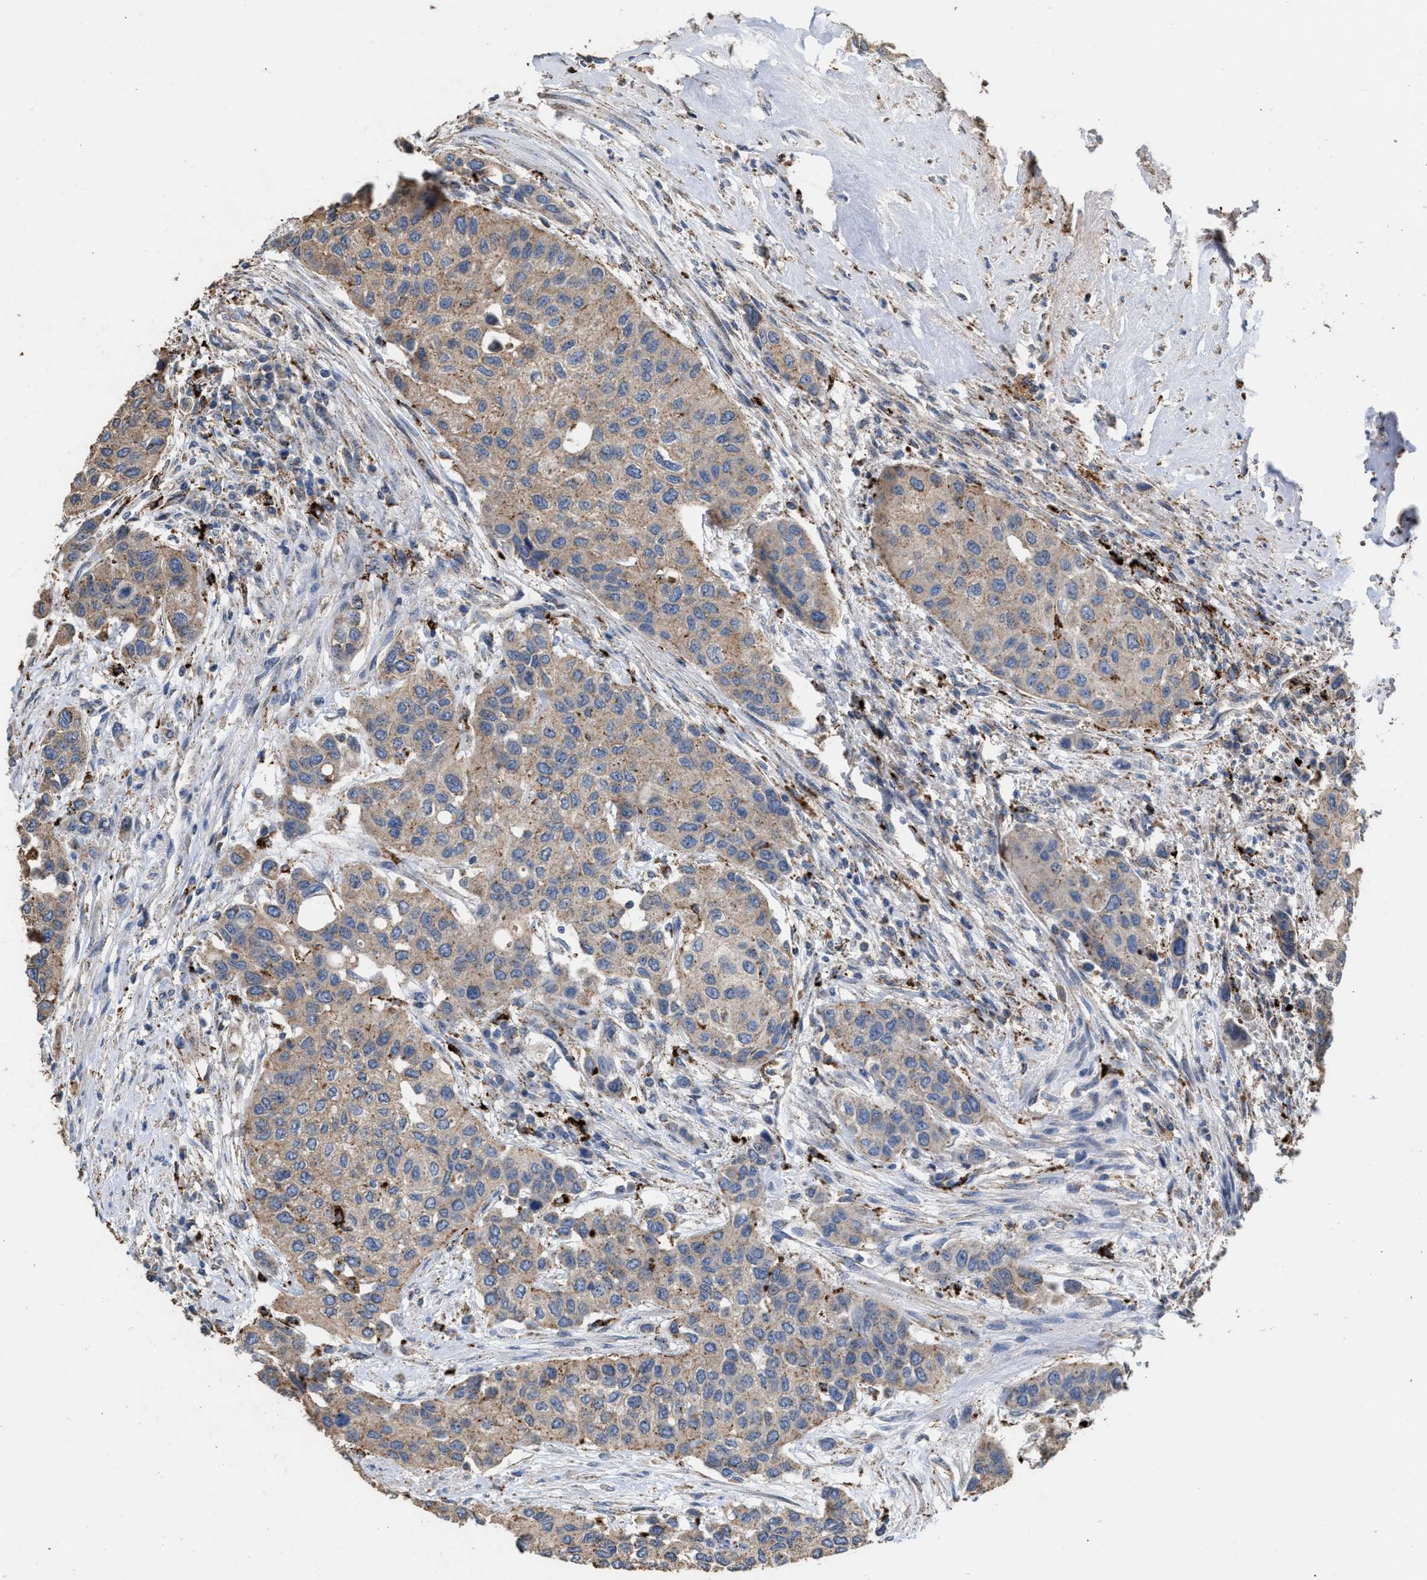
{"staining": {"intensity": "weak", "quantity": ">75%", "location": "cytoplasmic/membranous"}, "tissue": "urothelial cancer", "cell_type": "Tumor cells", "image_type": "cancer", "snomed": [{"axis": "morphology", "description": "Urothelial carcinoma, High grade"}, {"axis": "topography", "description": "Urinary bladder"}], "caption": "A high-resolution image shows immunohistochemistry staining of urothelial cancer, which exhibits weak cytoplasmic/membranous positivity in approximately >75% of tumor cells. Nuclei are stained in blue.", "gene": "ELMO3", "patient": {"sex": "female", "age": 56}}